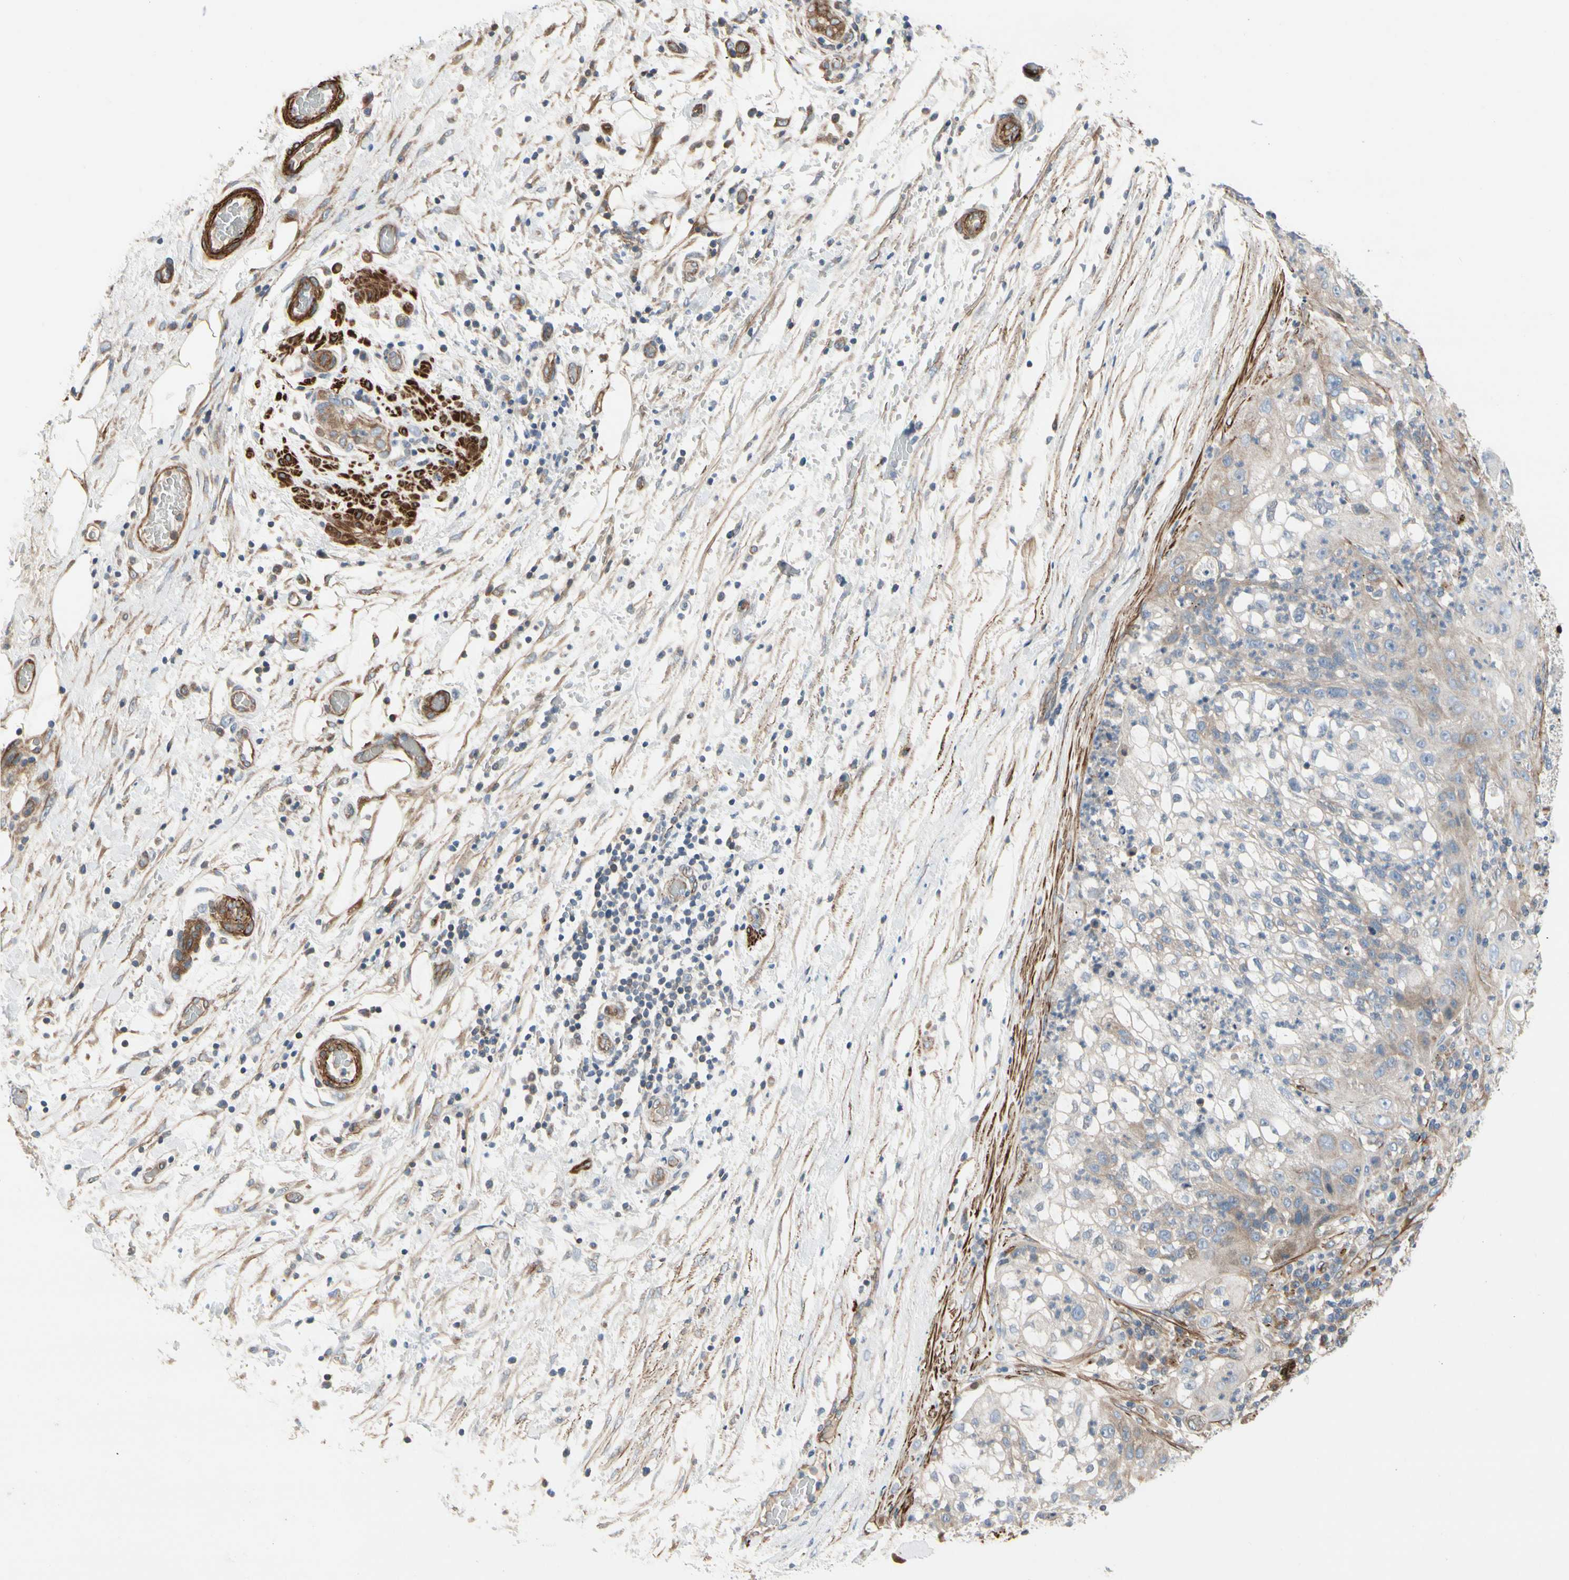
{"staining": {"intensity": "weak", "quantity": "25%-75%", "location": "cytoplasmic/membranous"}, "tissue": "lung cancer", "cell_type": "Tumor cells", "image_type": "cancer", "snomed": [{"axis": "morphology", "description": "Inflammation, NOS"}, {"axis": "morphology", "description": "Squamous cell carcinoma, NOS"}, {"axis": "topography", "description": "Lymph node"}, {"axis": "topography", "description": "Soft tissue"}, {"axis": "topography", "description": "Lung"}], "caption": "Squamous cell carcinoma (lung) stained with IHC reveals weak cytoplasmic/membranous positivity in about 25%-75% of tumor cells.", "gene": "TPM1", "patient": {"sex": "male", "age": 66}}